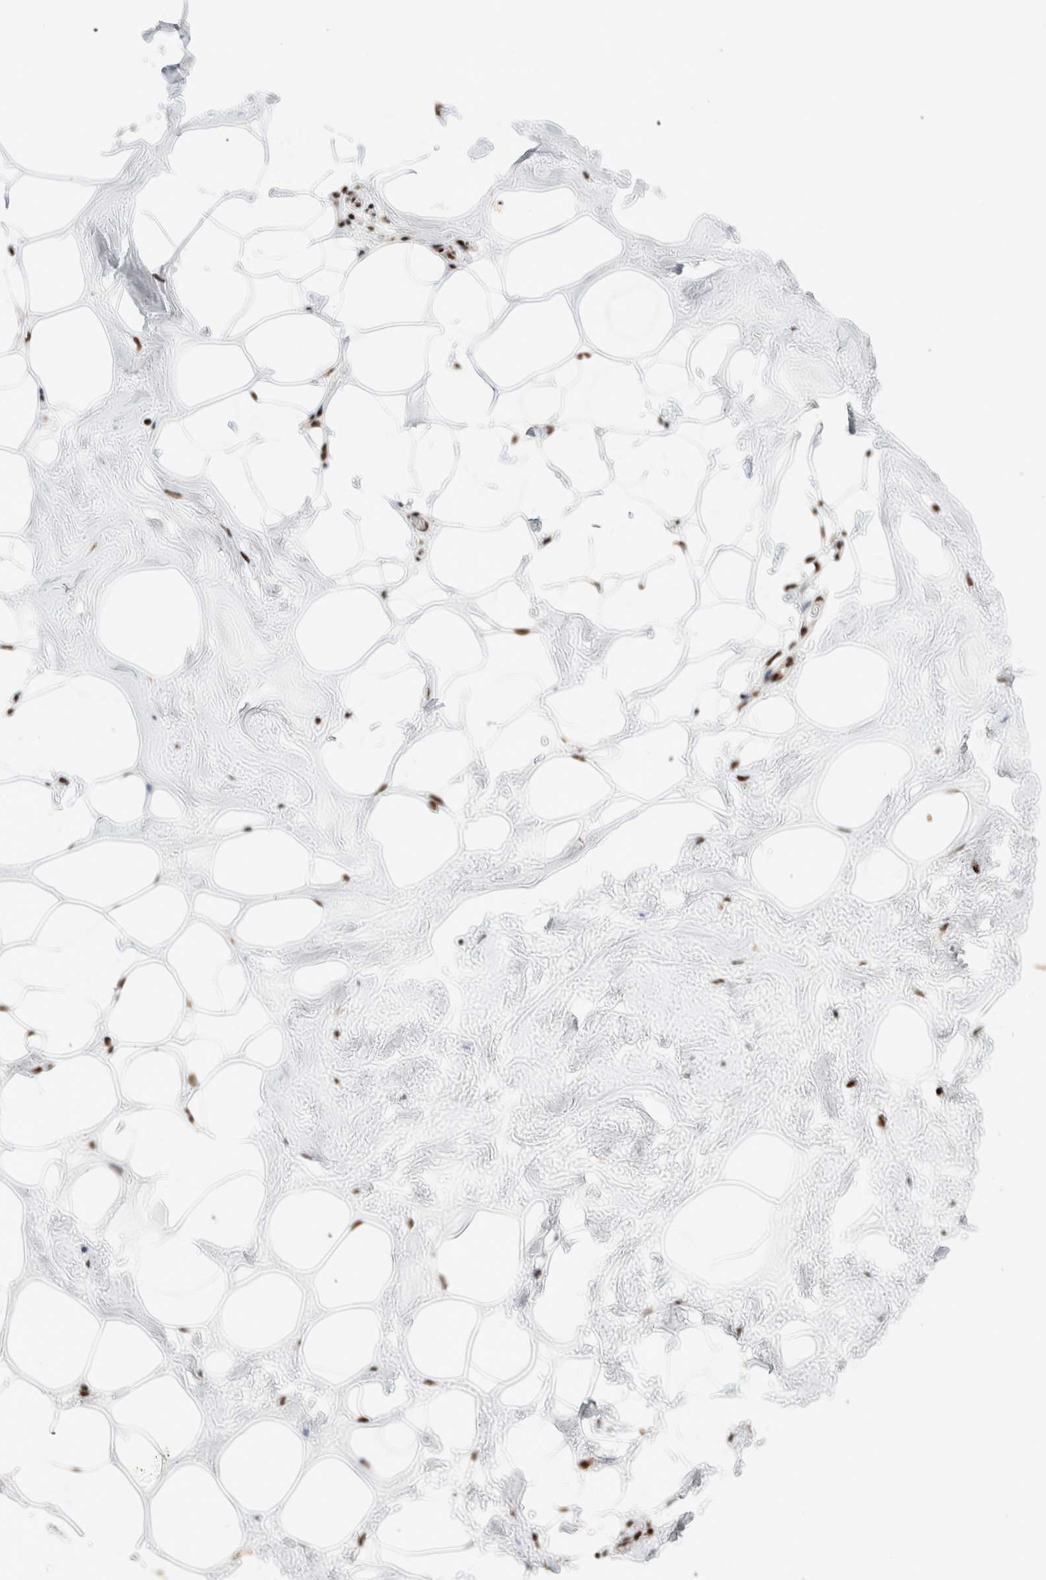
{"staining": {"intensity": "moderate", "quantity": "25%-75%", "location": "nuclear"}, "tissue": "adipose tissue", "cell_type": "Adipocytes", "image_type": "normal", "snomed": [{"axis": "morphology", "description": "Normal tissue, NOS"}, {"axis": "morphology", "description": "Fibrosis, NOS"}, {"axis": "topography", "description": "Breast"}, {"axis": "topography", "description": "Adipose tissue"}], "caption": "Immunohistochemical staining of normal adipose tissue shows 25%-75% levels of moderate nuclear protein positivity in approximately 25%-75% of adipocytes.", "gene": "ID3", "patient": {"sex": "female", "age": 39}}